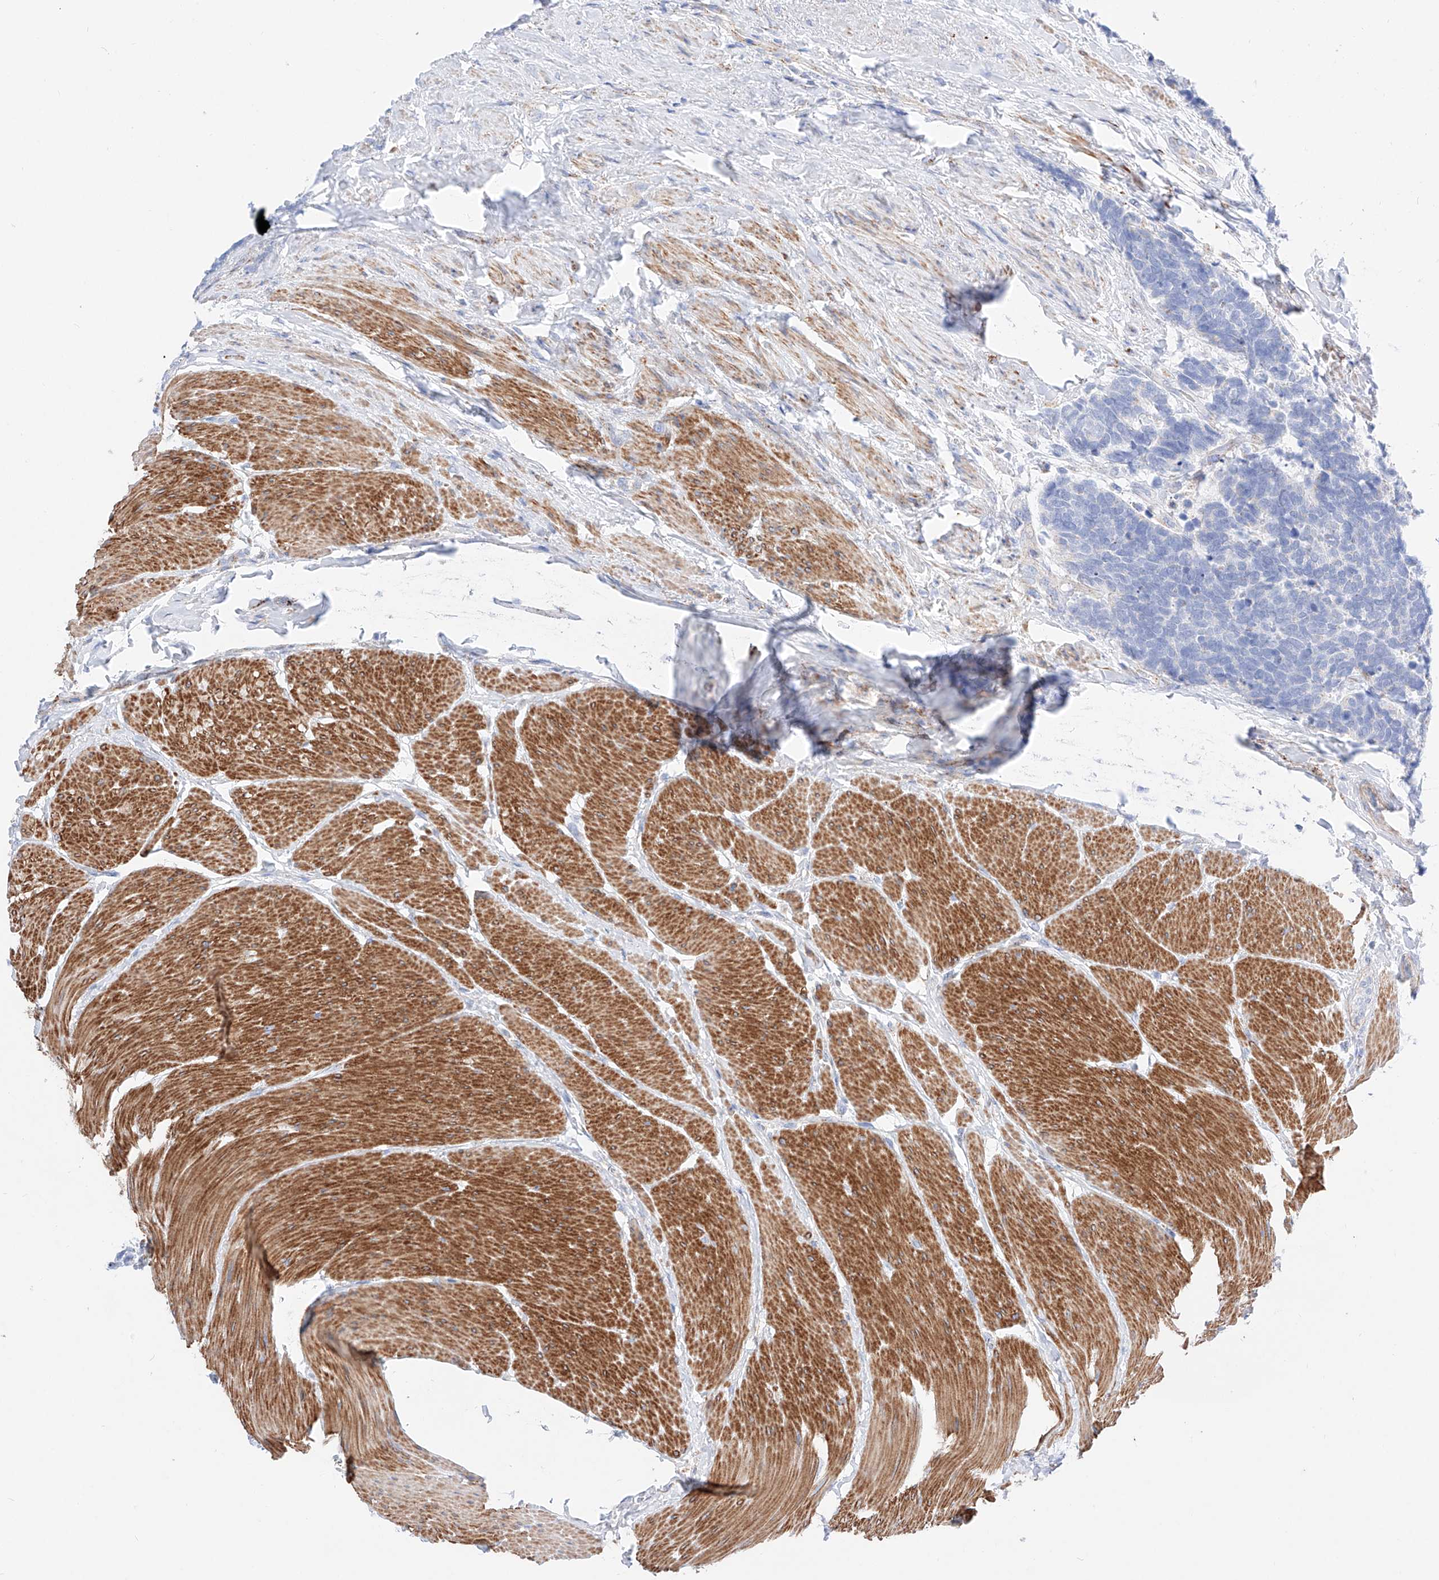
{"staining": {"intensity": "negative", "quantity": "none", "location": "none"}, "tissue": "carcinoid", "cell_type": "Tumor cells", "image_type": "cancer", "snomed": [{"axis": "morphology", "description": "Carcinoma, NOS"}, {"axis": "morphology", "description": "Carcinoid, malignant, NOS"}, {"axis": "topography", "description": "Urinary bladder"}], "caption": "The immunohistochemistry histopathology image has no significant positivity in tumor cells of carcinoid tissue. The staining is performed using DAB brown chromogen with nuclei counter-stained in using hematoxylin.", "gene": "C6orf62", "patient": {"sex": "male", "age": 57}}